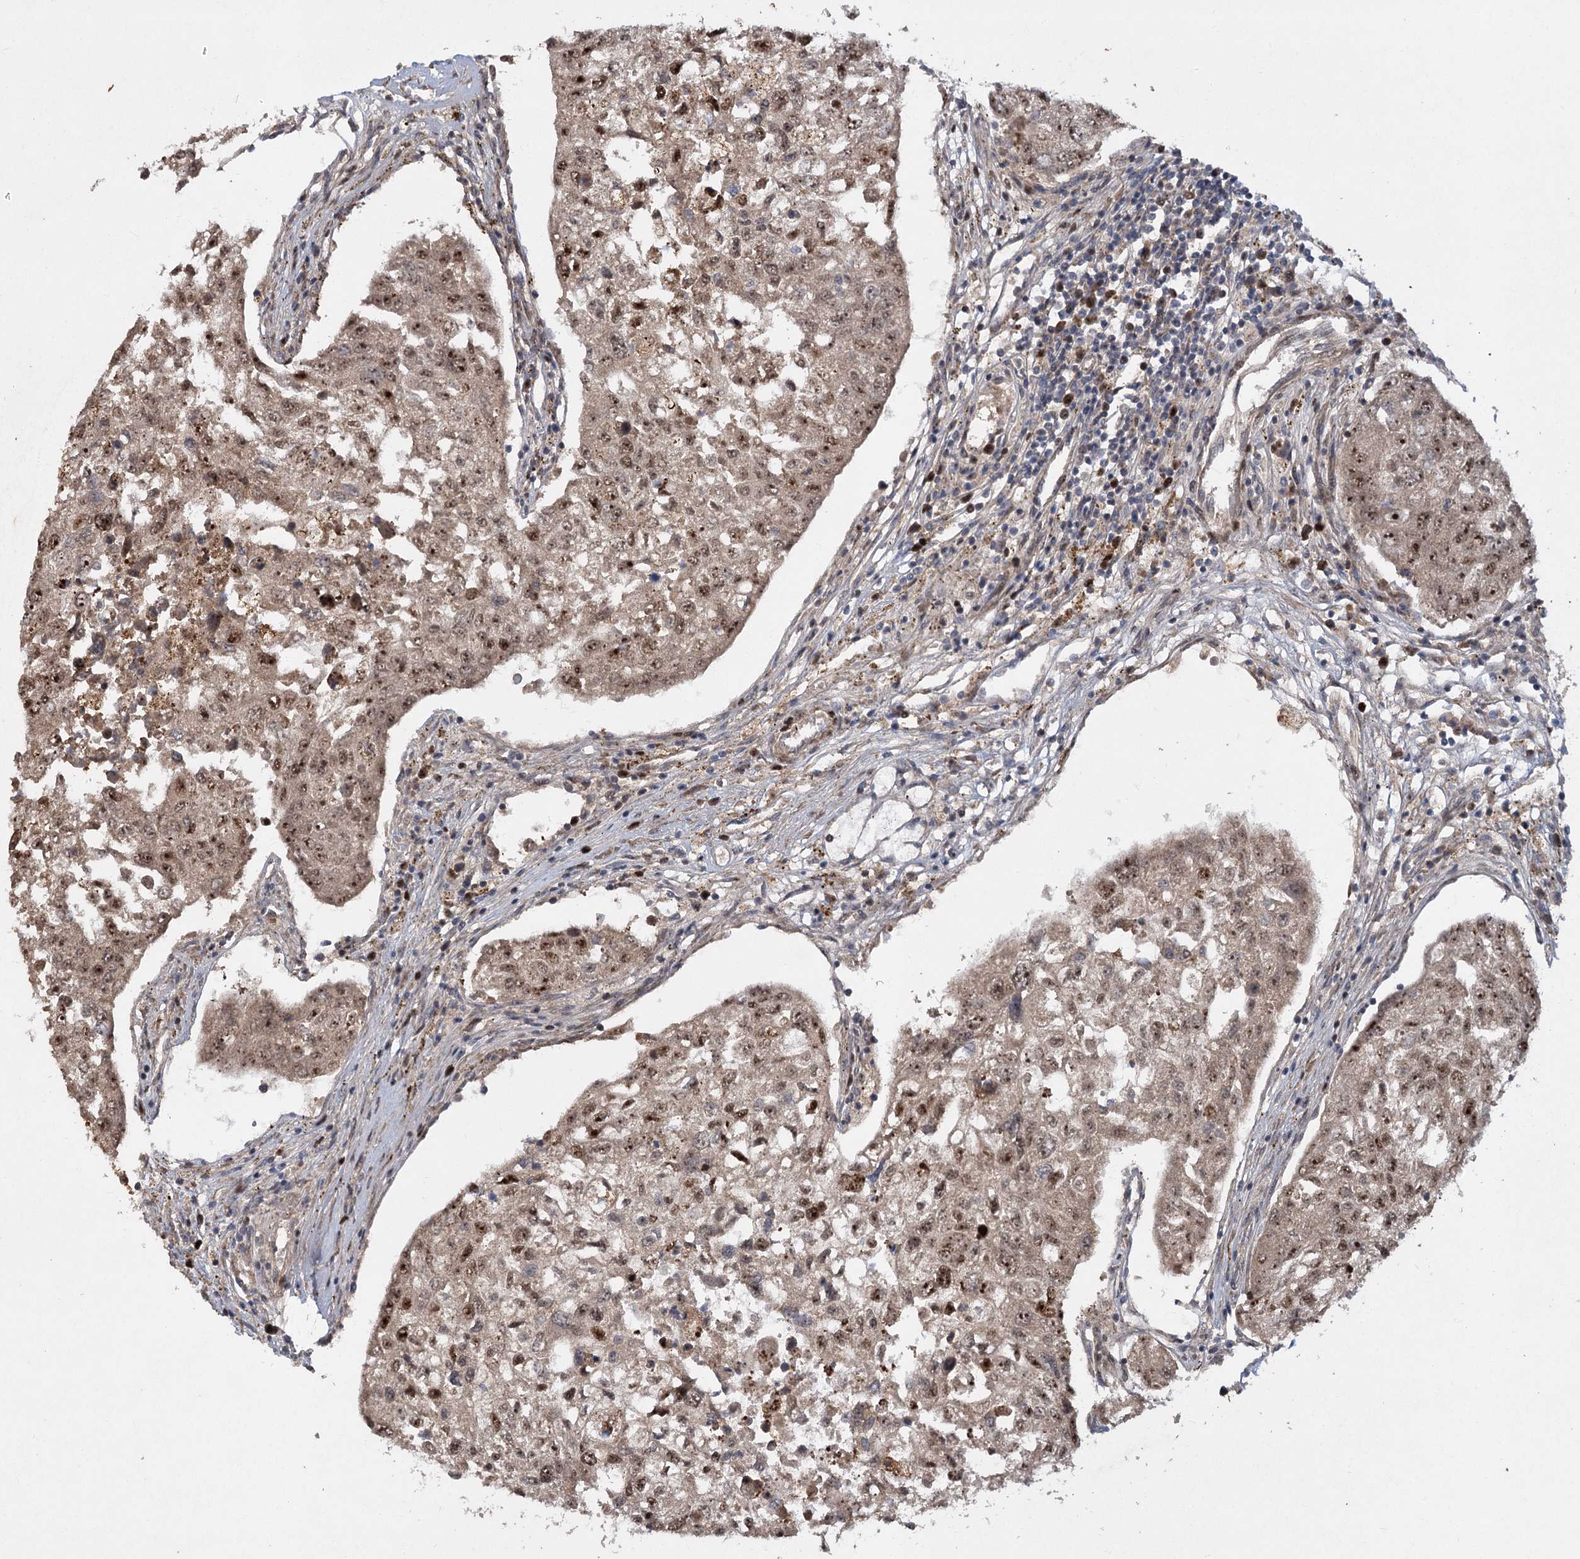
{"staining": {"intensity": "strong", "quantity": ">75%", "location": "nuclear"}, "tissue": "urothelial cancer", "cell_type": "Tumor cells", "image_type": "cancer", "snomed": [{"axis": "morphology", "description": "Urothelial carcinoma, High grade"}, {"axis": "topography", "description": "Lymph node"}, {"axis": "topography", "description": "Urinary bladder"}], "caption": "Urothelial cancer stained for a protein (brown) displays strong nuclear positive staining in approximately >75% of tumor cells.", "gene": "PIK3C2A", "patient": {"sex": "male", "age": 51}}